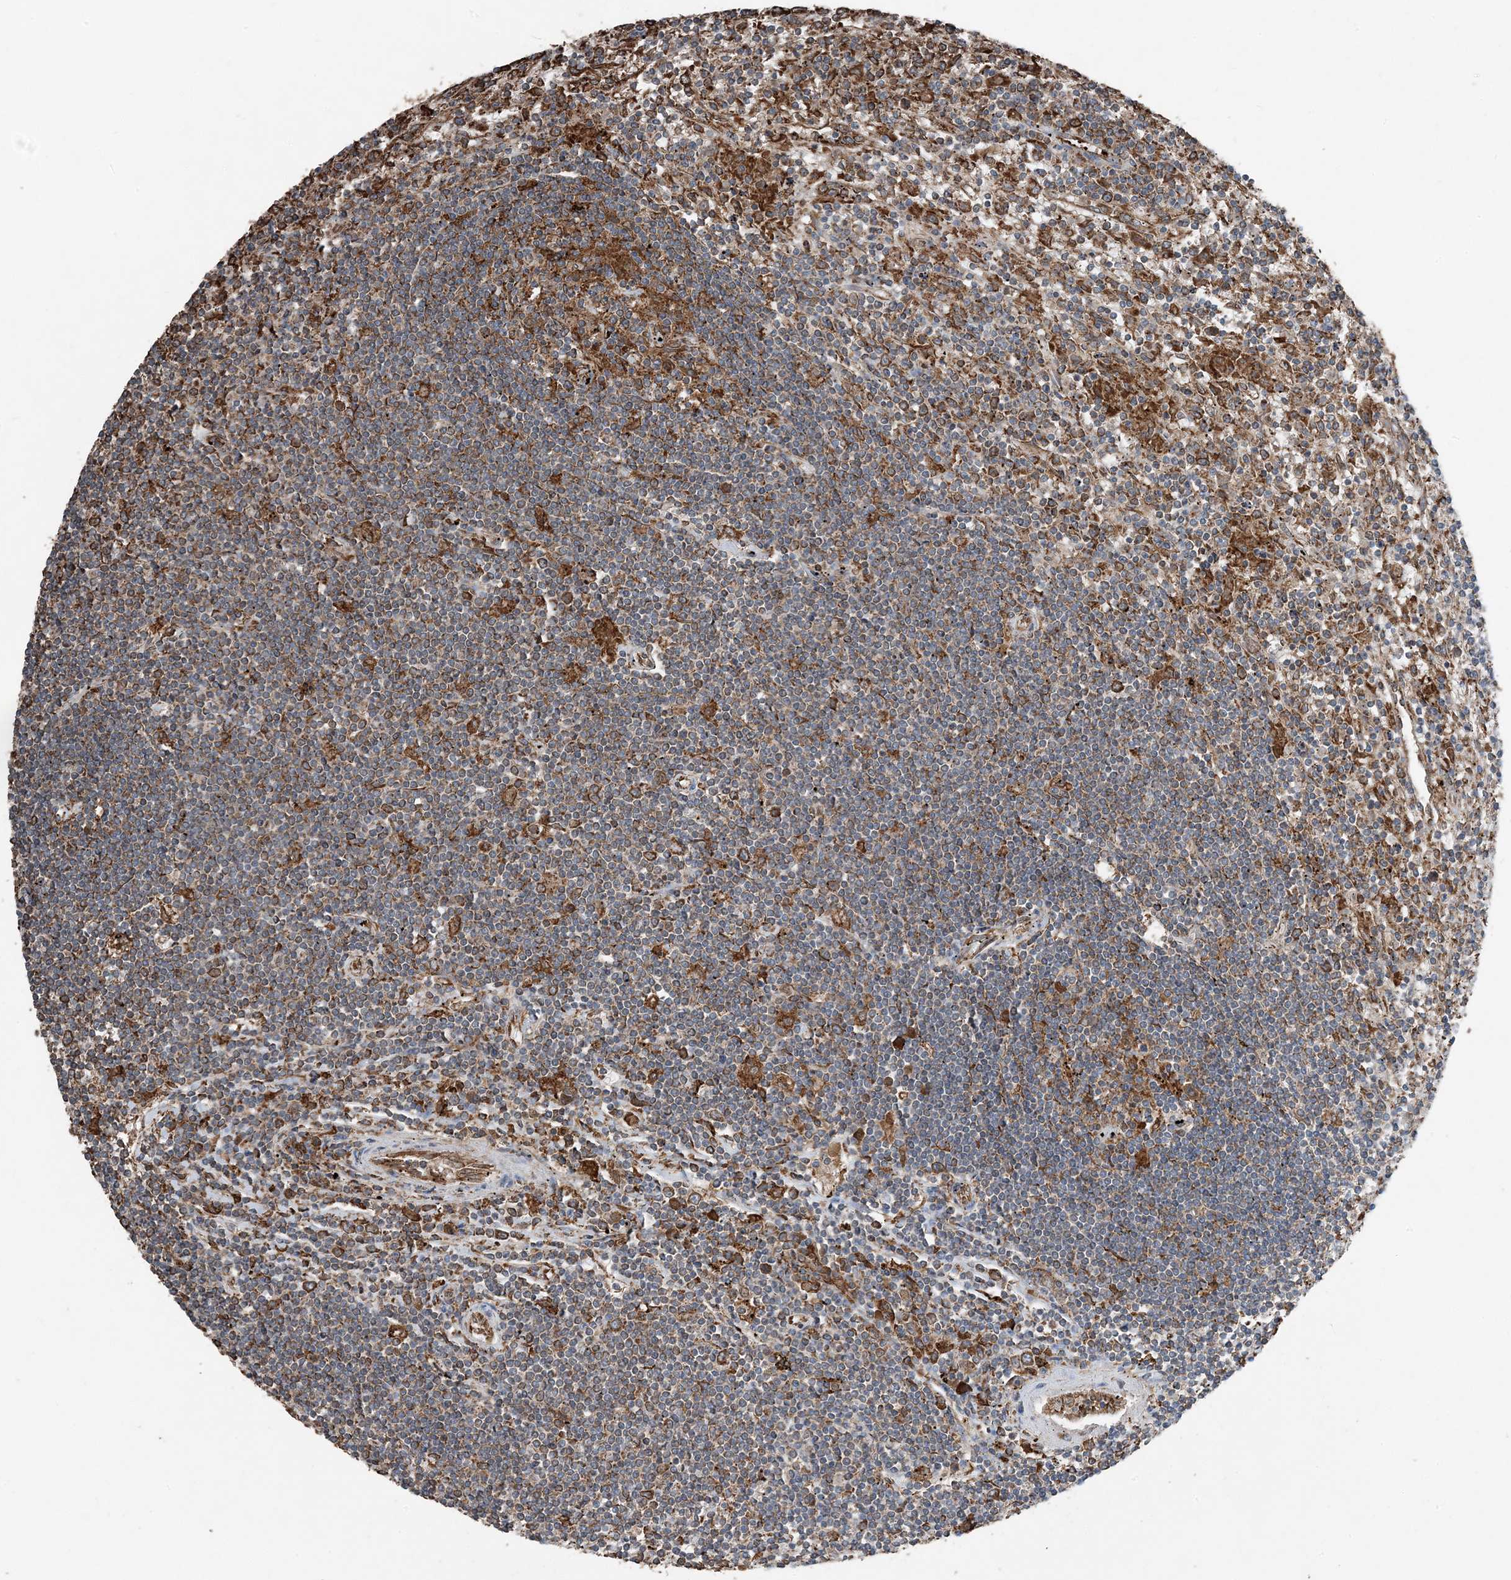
{"staining": {"intensity": "strong", "quantity": "25%-75%", "location": "cytoplasmic/membranous"}, "tissue": "lymphoma", "cell_type": "Tumor cells", "image_type": "cancer", "snomed": [{"axis": "morphology", "description": "Malignant lymphoma, non-Hodgkin's type, Low grade"}, {"axis": "topography", "description": "Spleen"}], "caption": "Tumor cells exhibit high levels of strong cytoplasmic/membranous expression in approximately 25%-75% of cells in lymphoma.", "gene": "PDIA6", "patient": {"sex": "male", "age": 76}}